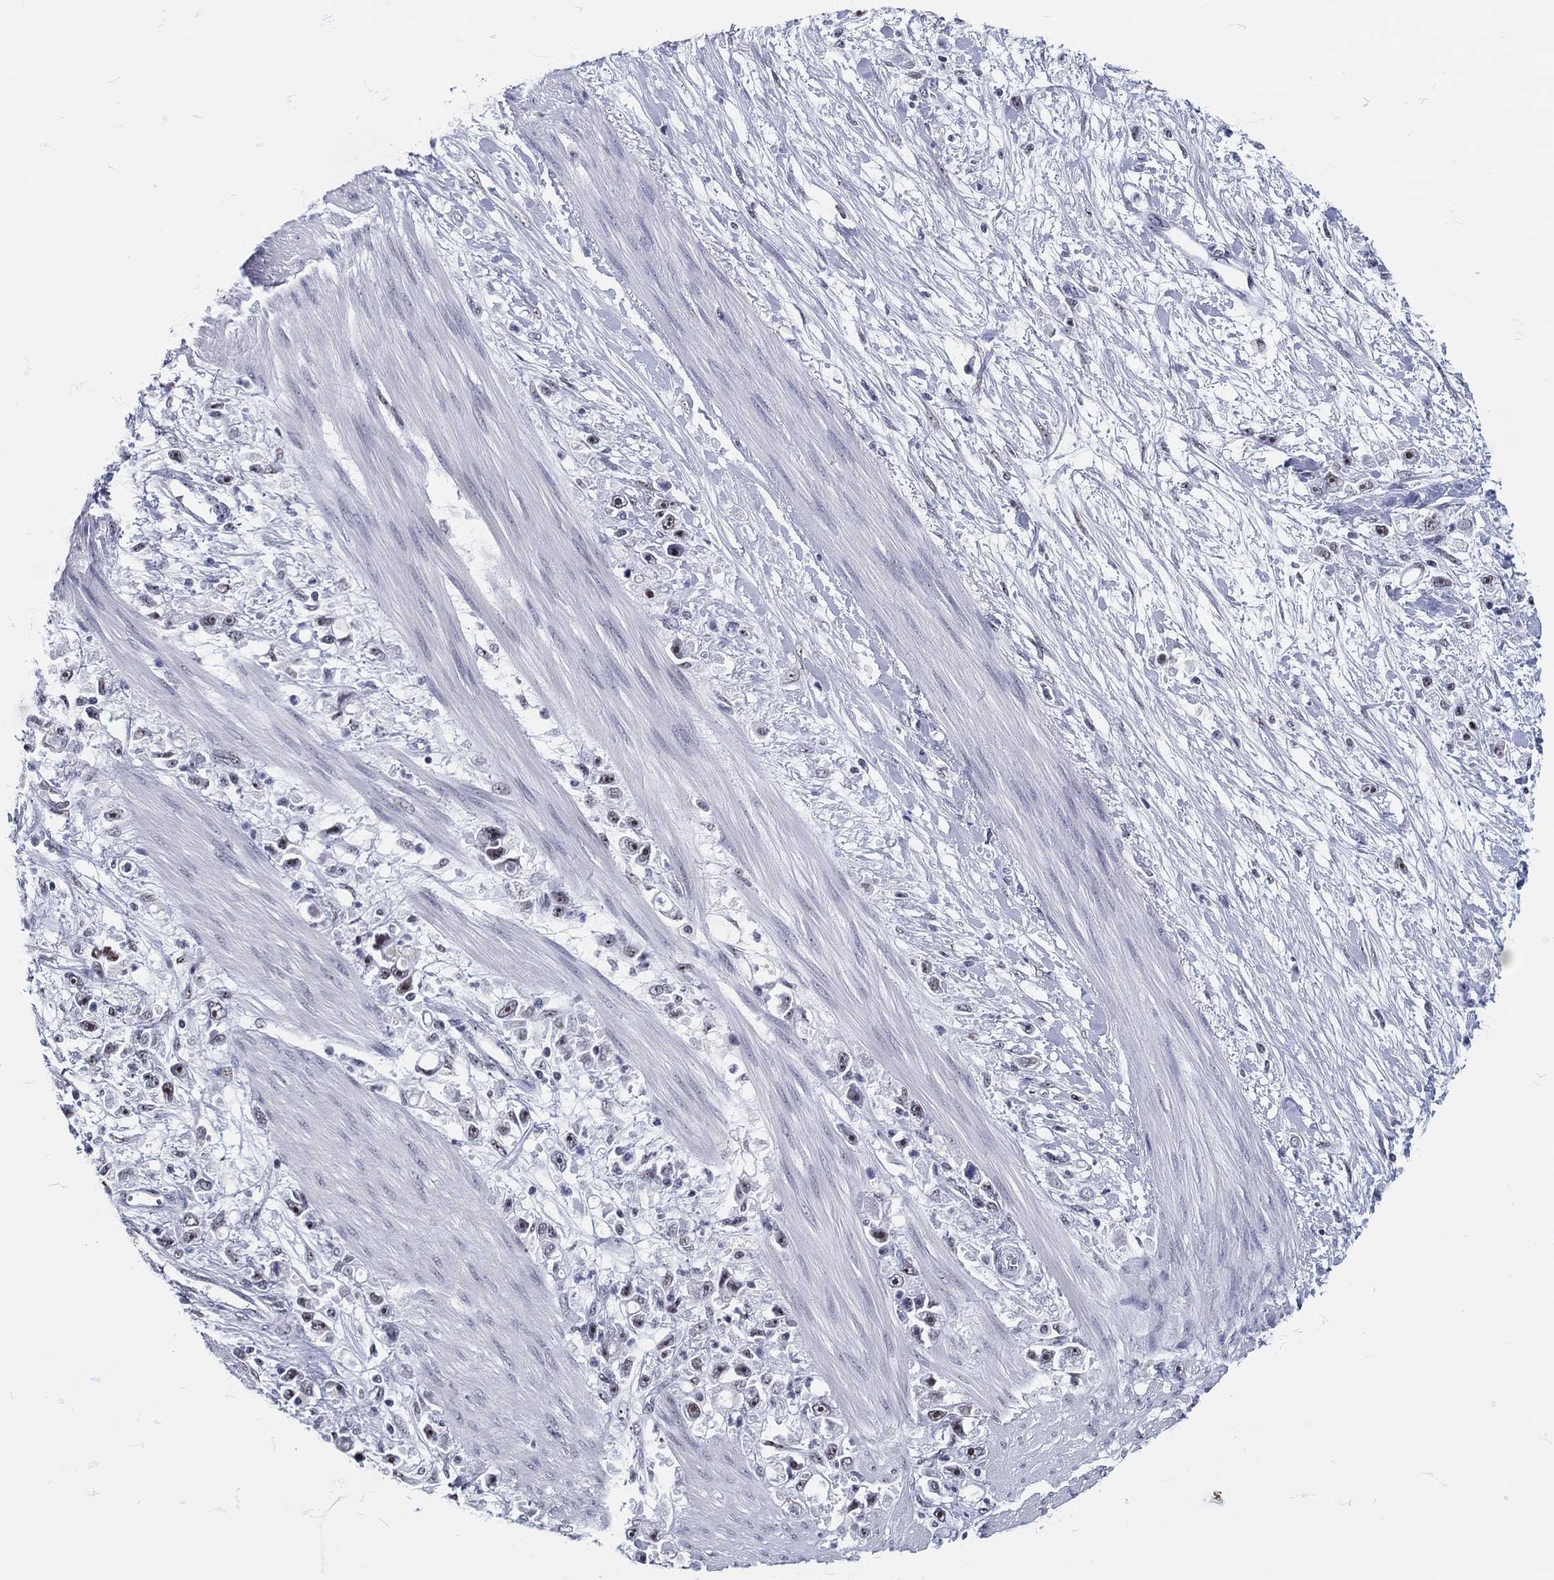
{"staining": {"intensity": "weak", "quantity": "<25%", "location": "nuclear"}, "tissue": "stomach cancer", "cell_type": "Tumor cells", "image_type": "cancer", "snomed": [{"axis": "morphology", "description": "Adenocarcinoma, NOS"}, {"axis": "topography", "description": "Stomach"}], "caption": "This photomicrograph is of adenocarcinoma (stomach) stained with immunohistochemistry to label a protein in brown with the nuclei are counter-stained blue. There is no positivity in tumor cells. Nuclei are stained in blue.", "gene": "MAPK8IP1", "patient": {"sex": "female", "age": 59}}